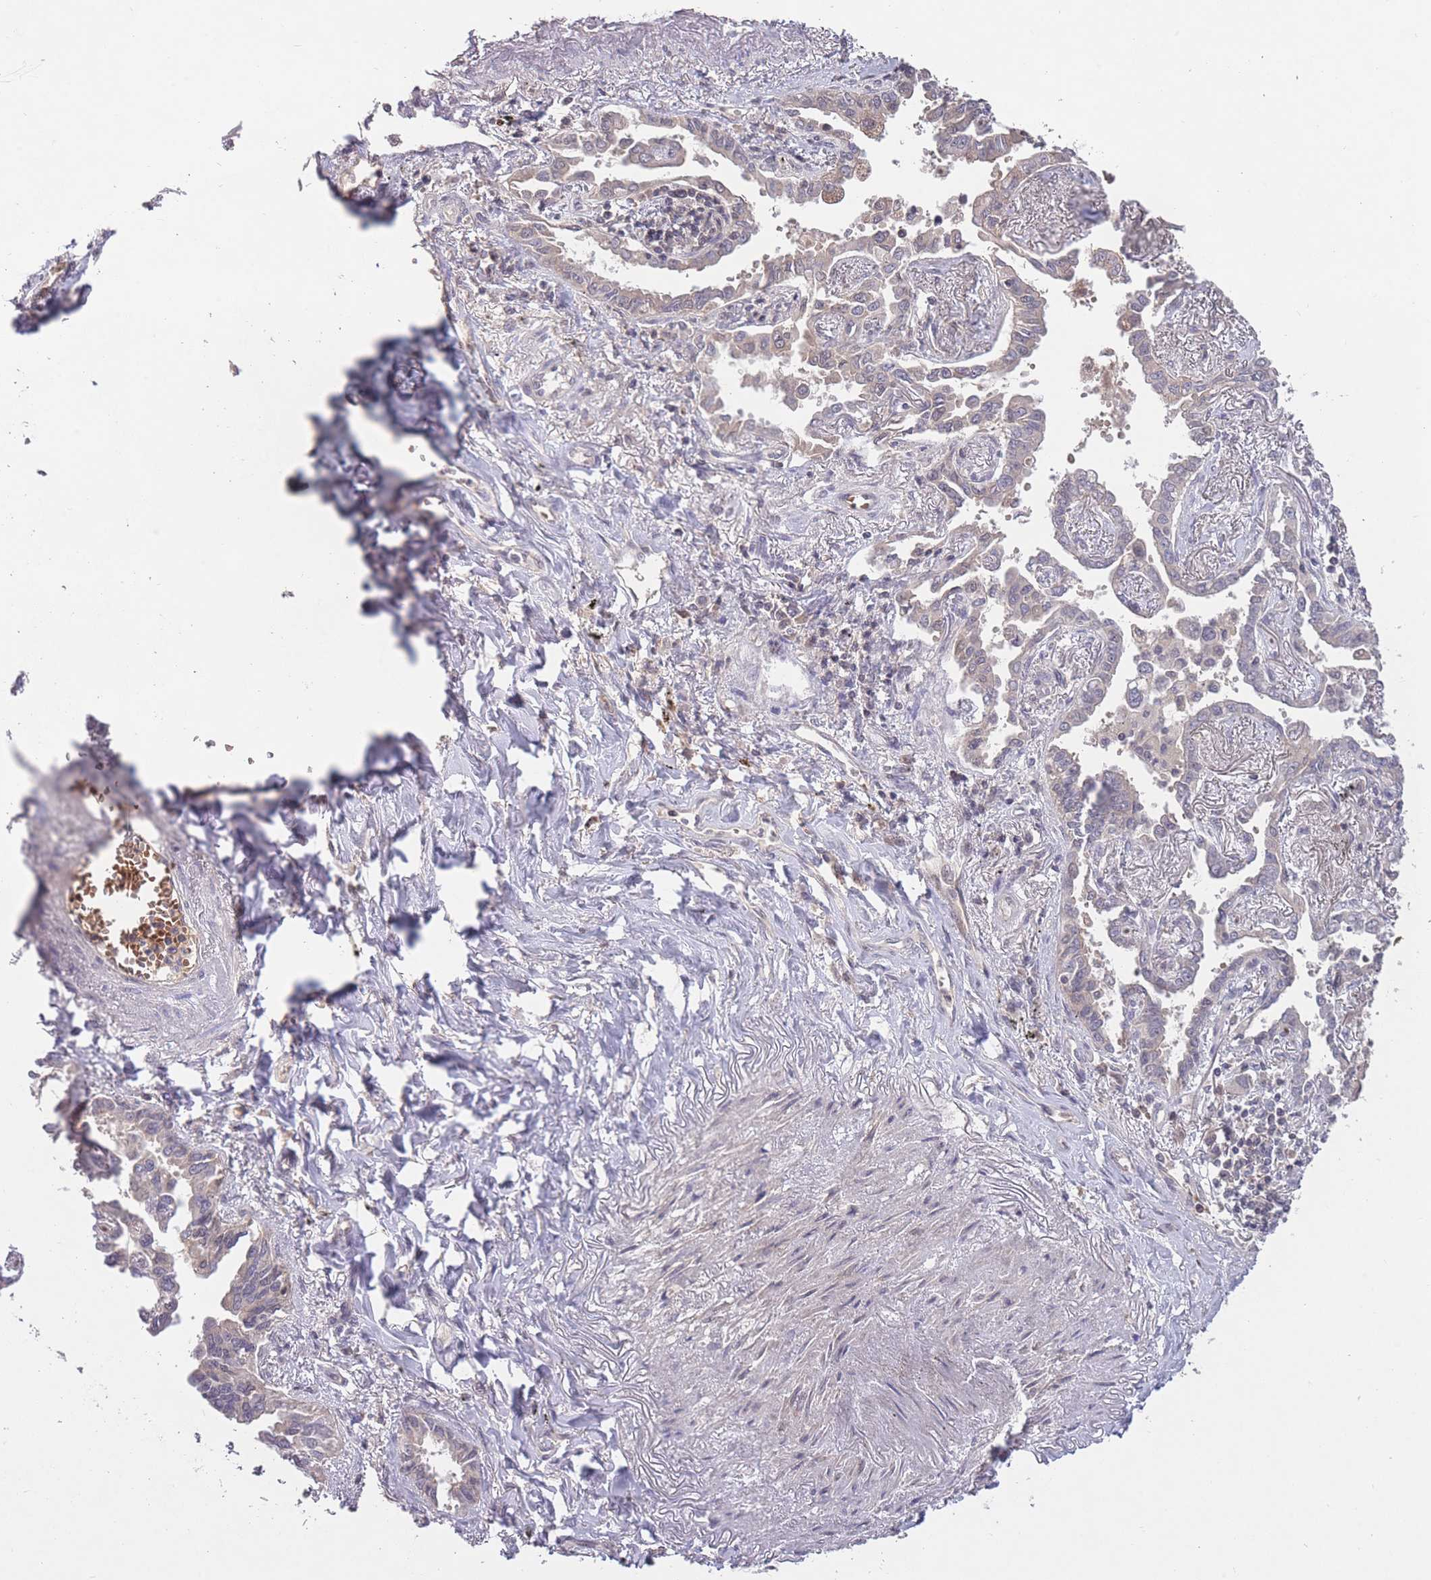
{"staining": {"intensity": "negative", "quantity": "none", "location": "none"}, "tissue": "lung cancer", "cell_type": "Tumor cells", "image_type": "cancer", "snomed": [{"axis": "morphology", "description": "Adenocarcinoma, NOS"}, {"axis": "topography", "description": "Lung"}], "caption": "Immunohistochemical staining of human adenocarcinoma (lung) shows no significant expression in tumor cells. (Brightfield microscopy of DAB (3,3'-diaminobenzidine) IHC at high magnification).", "gene": "ADCYAP1R1", "patient": {"sex": "male", "age": 67}}